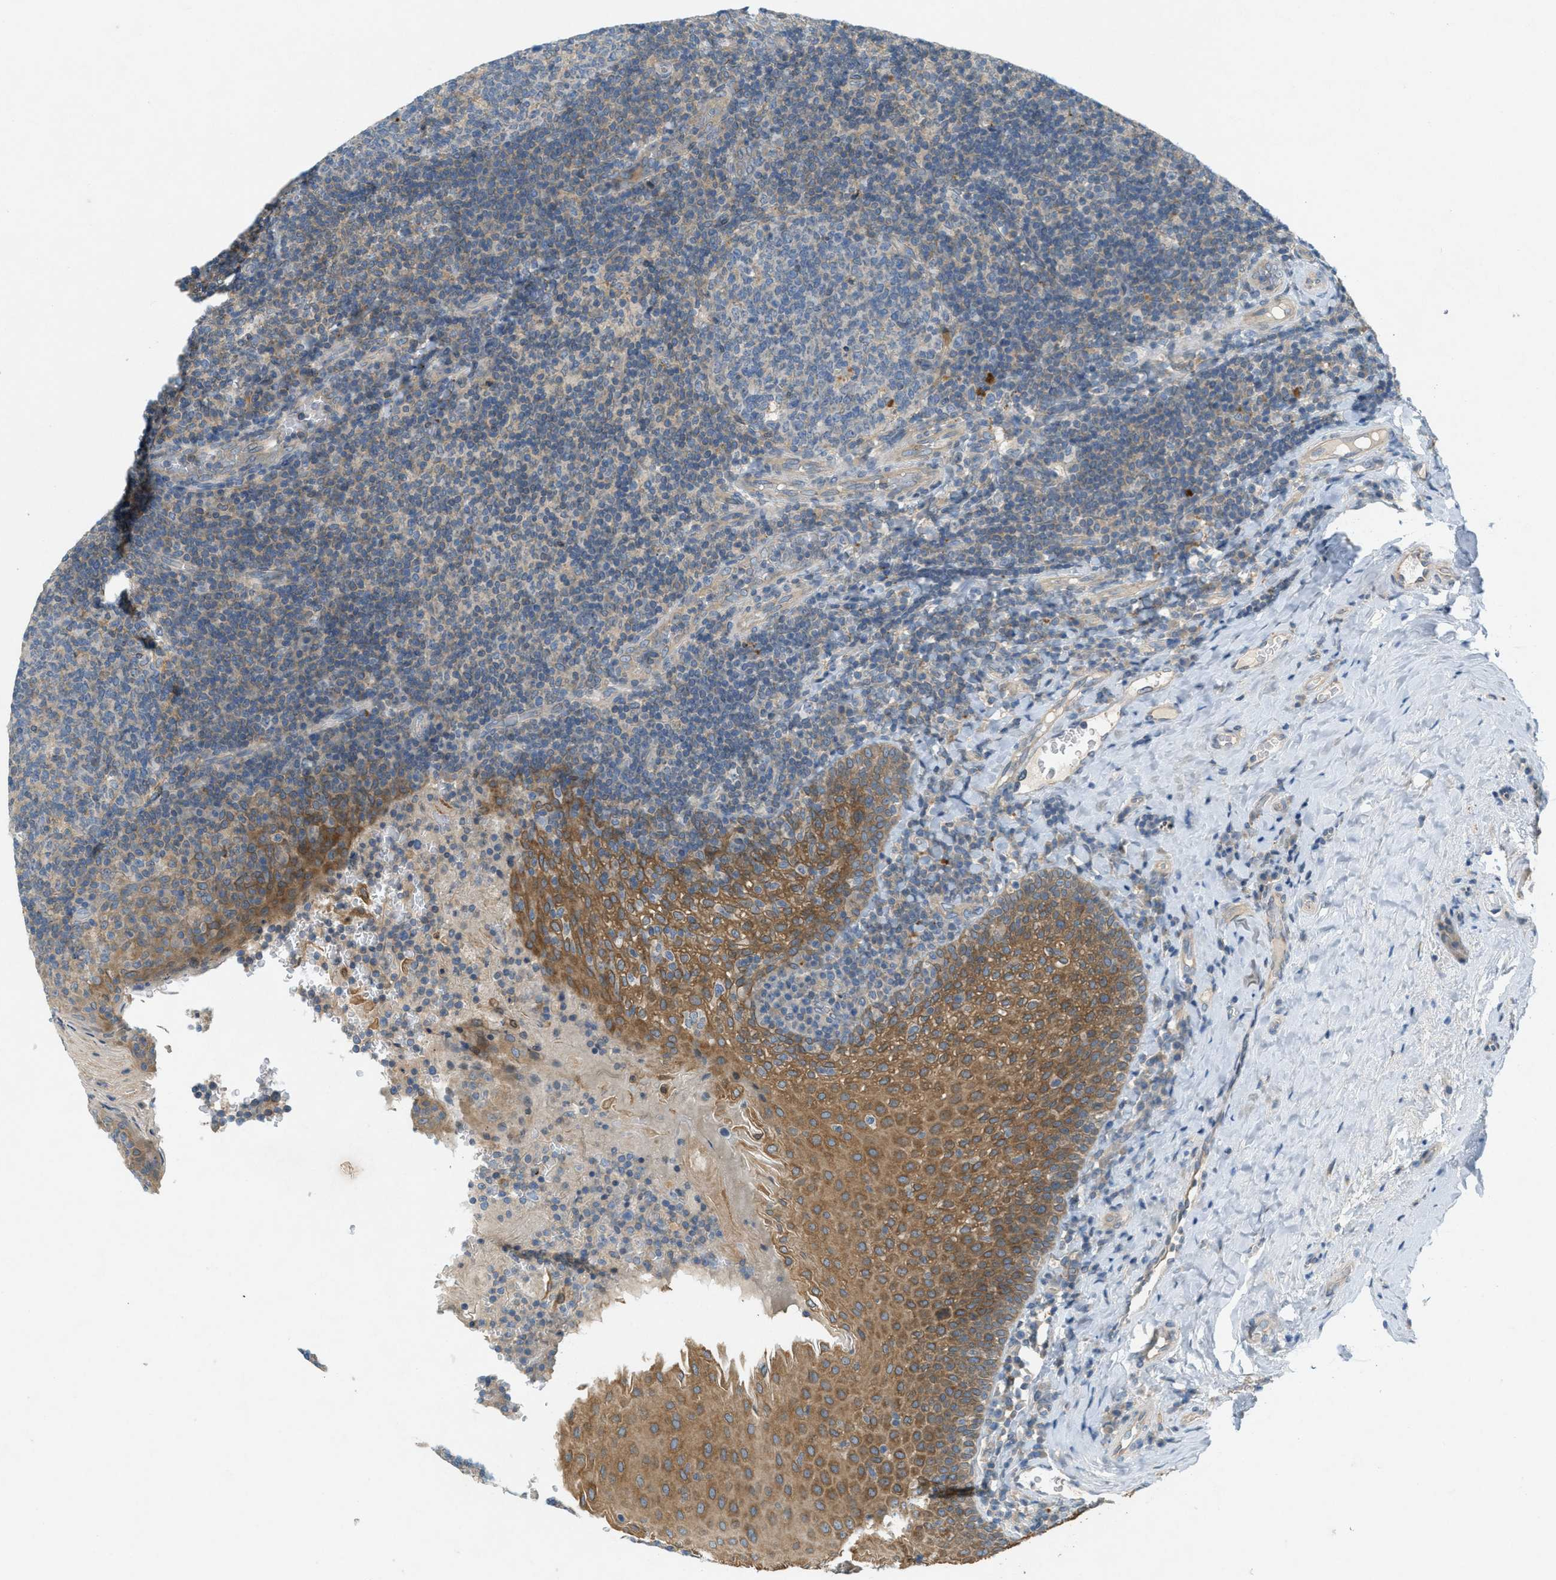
{"staining": {"intensity": "weak", "quantity": "<25%", "location": "cytoplasmic/membranous"}, "tissue": "tonsil", "cell_type": "Germinal center cells", "image_type": "normal", "snomed": [{"axis": "morphology", "description": "Normal tissue, NOS"}, {"axis": "topography", "description": "Tonsil"}], "caption": "The photomicrograph demonstrates no significant expression in germinal center cells of tonsil.", "gene": "SIGMAR1", "patient": {"sex": "male", "age": 17}}